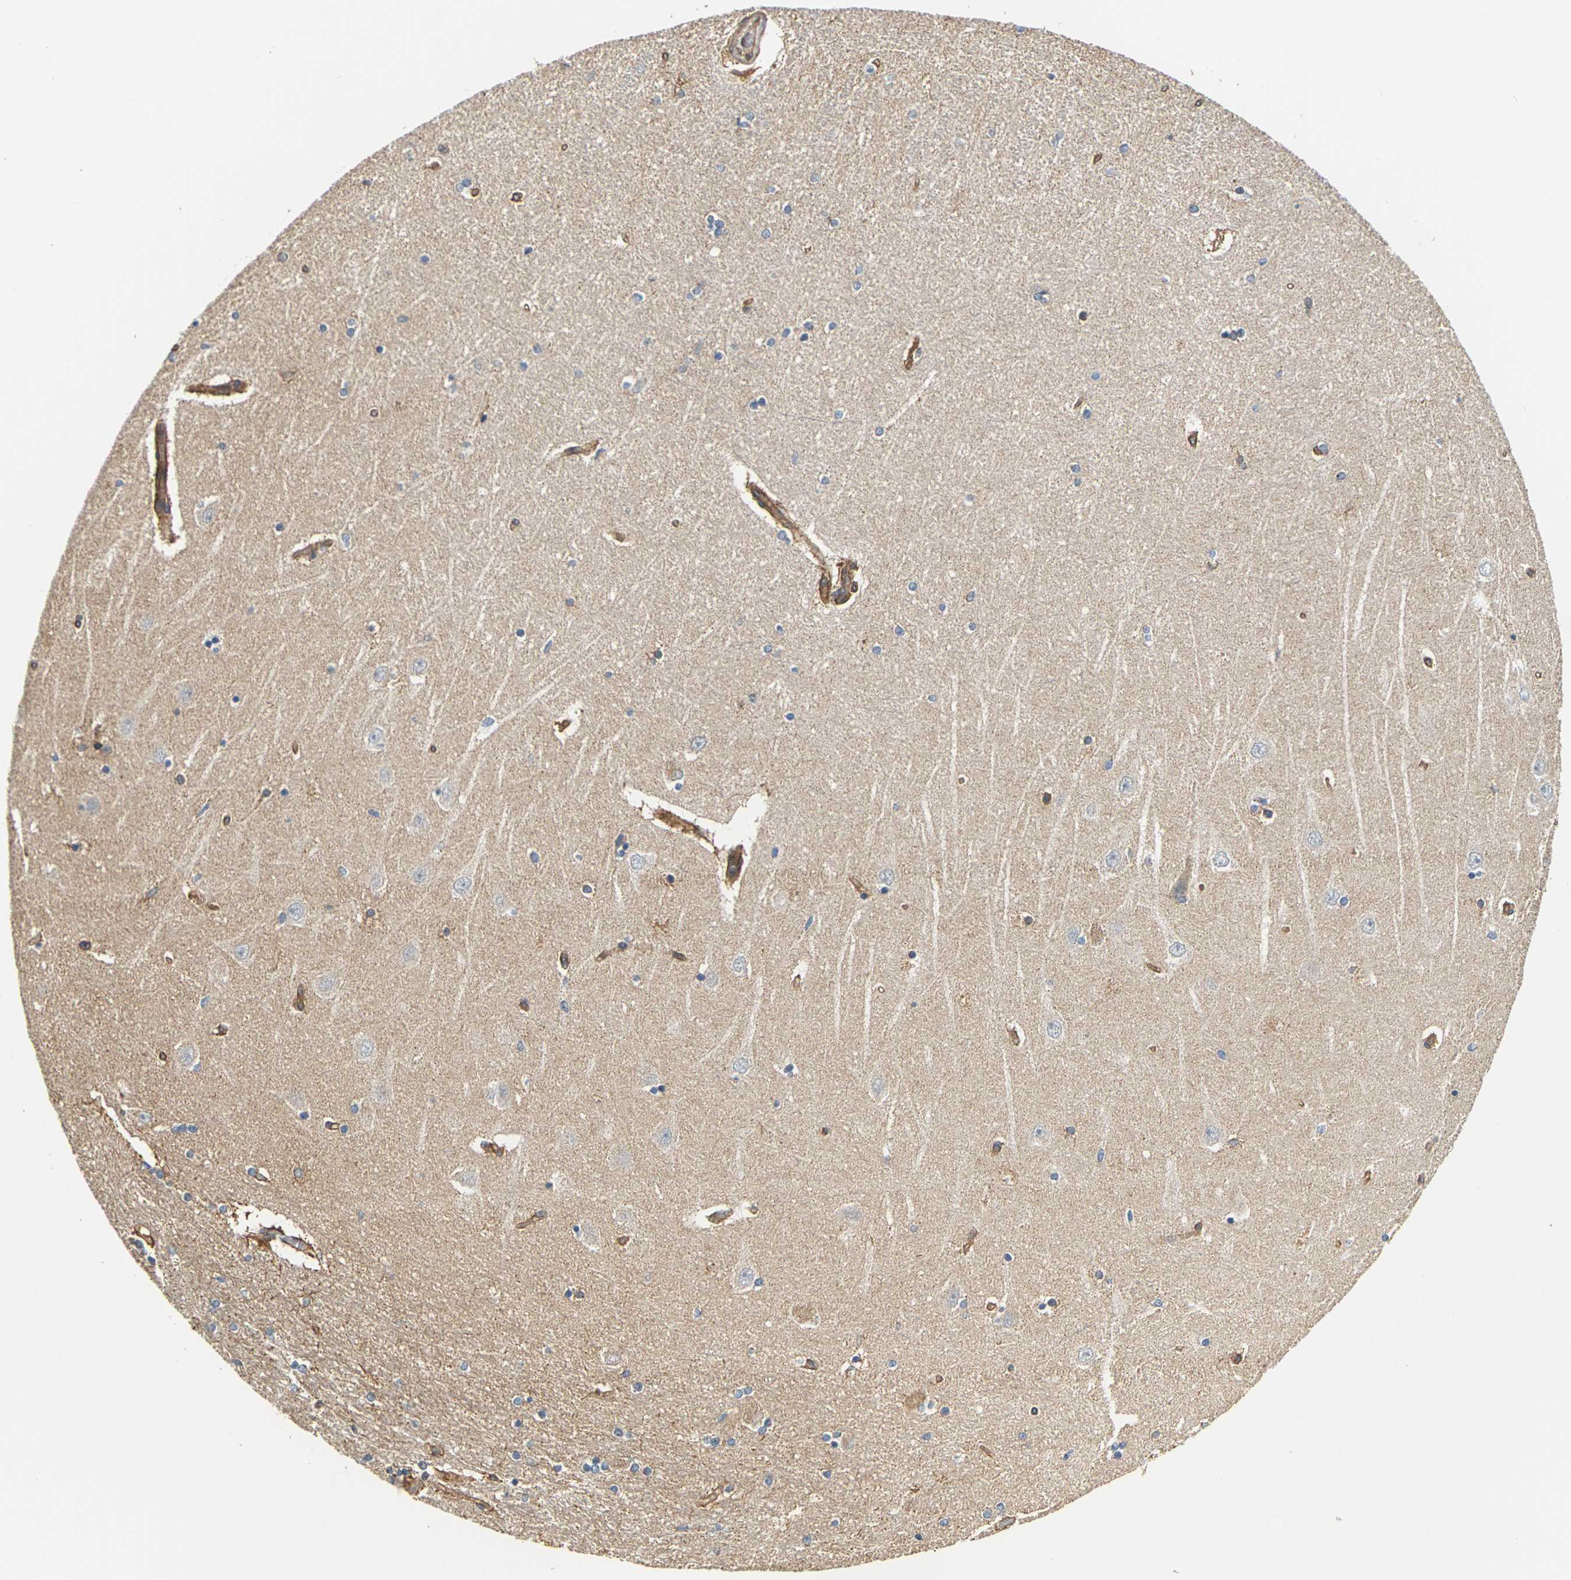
{"staining": {"intensity": "negative", "quantity": "none", "location": "none"}, "tissue": "hippocampus", "cell_type": "Glial cells", "image_type": "normal", "snomed": [{"axis": "morphology", "description": "Normal tissue, NOS"}, {"axis": "topography", "description": "Hippocampus"}], "caption": "Immunohistochemistry of normal hippocampus demonstrates no positivity in glial cells.", "gene": "PCDHB4", "patient": {"sex": "female", "age": 54}}